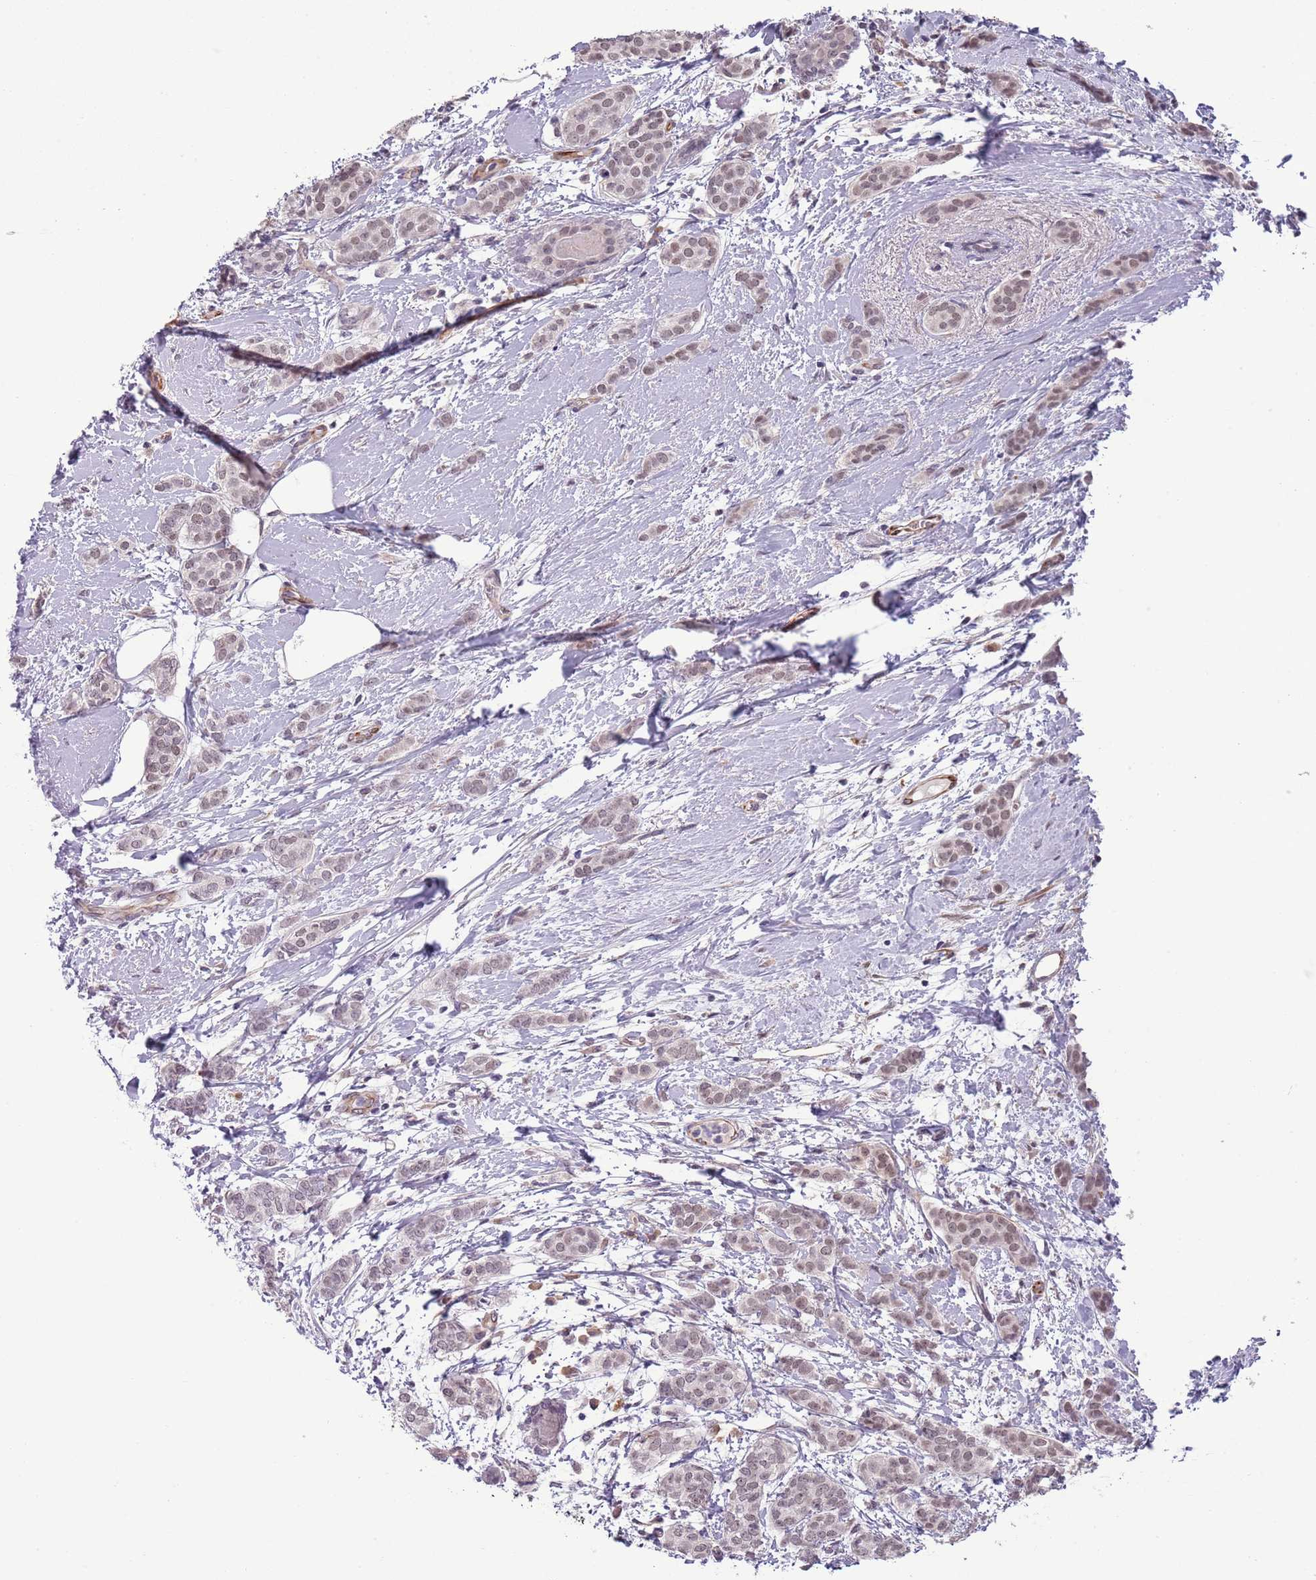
{"staining": {"intensity": "weak", "quantity": "<25%", "location": "cytoplasmic/membranous"}, "tissue": "breast cancer", "cell_type": "Tumor cells", "image_type": "cancer", "snomed": [{"axis": "morphology", "description": "Duct carcinoma"}, {"axis": "topography", "description": "Breast"}], "caption": "Breast cancer was stained to show a protein in brown. There is no significant staining in tumor cells. (Immunohistochemistry, brightfield microscopy, high magnification).", "gene": "NBPF3", "patient": {"sex": "female", "age": 72}}